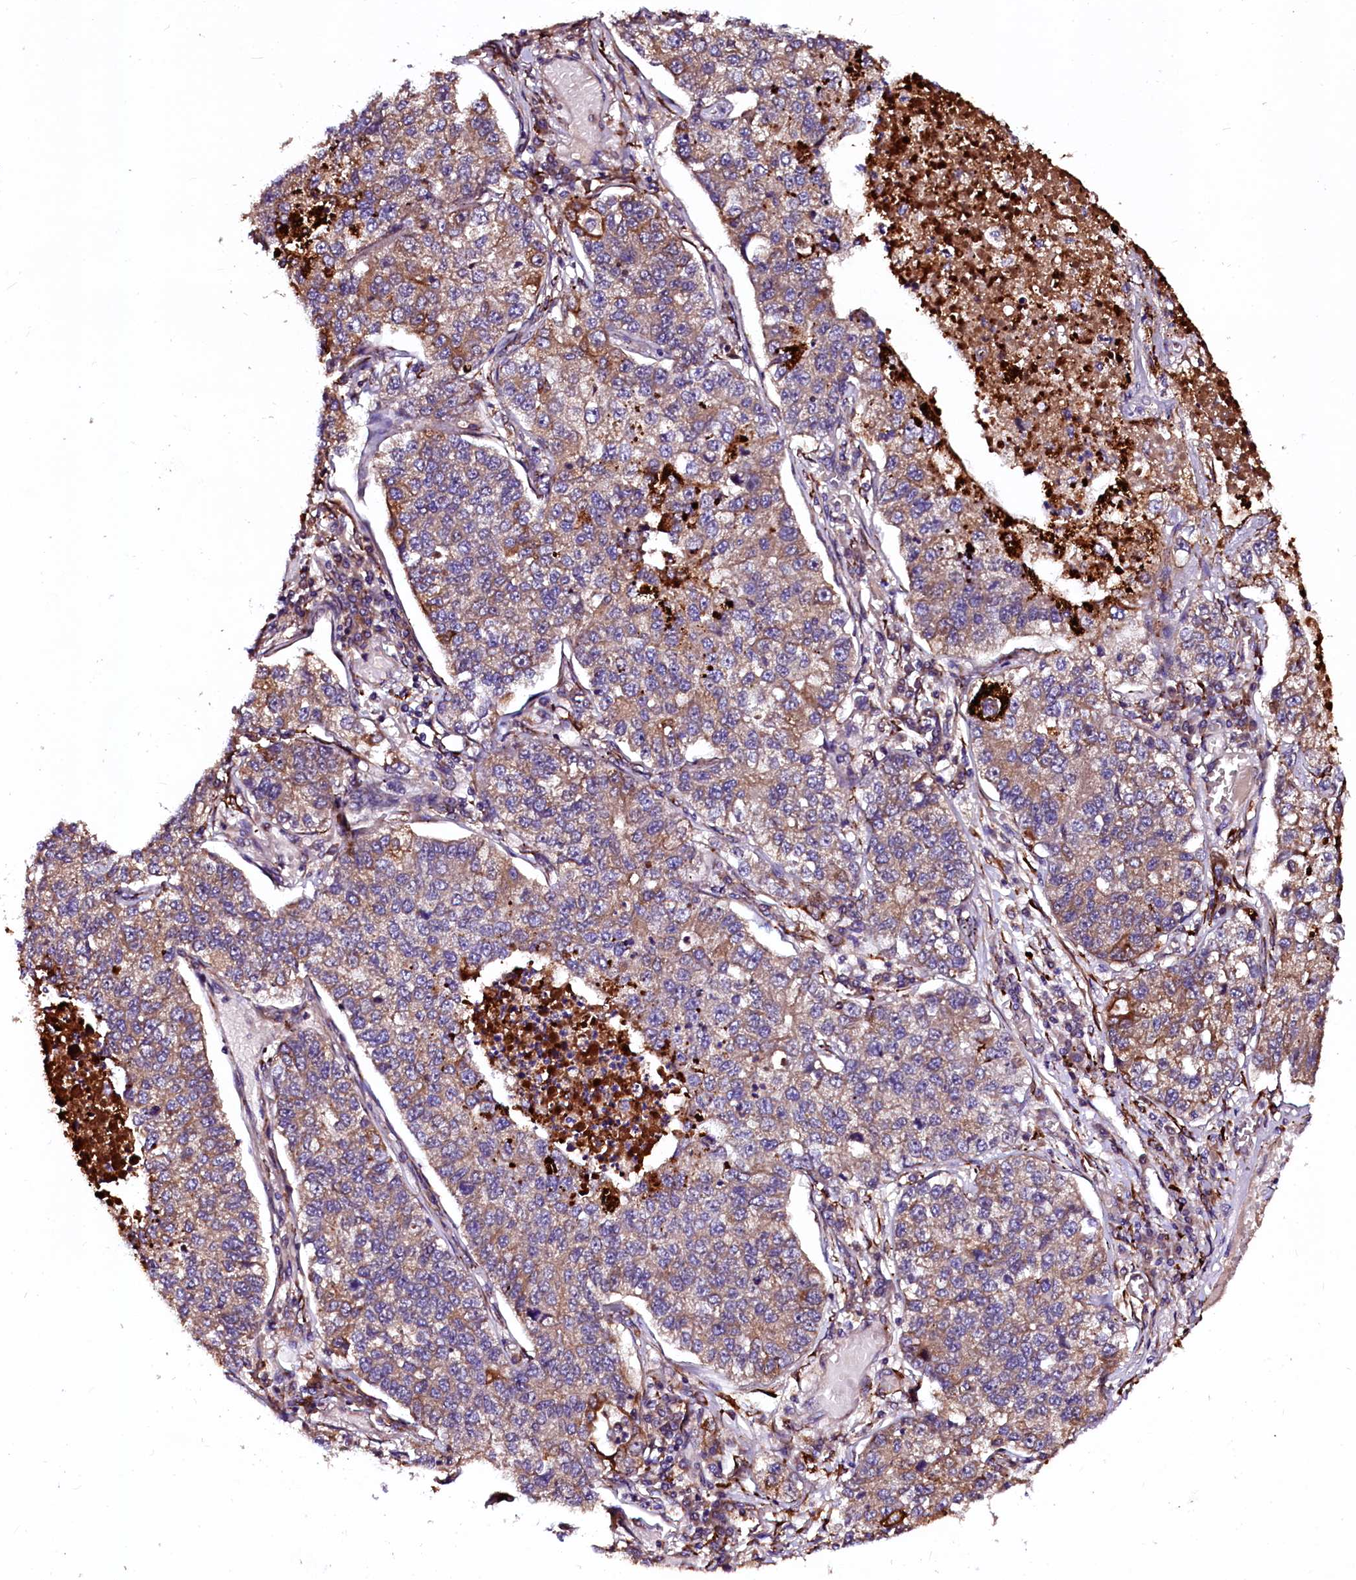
{"staining": {"intensity": "moderate", "quantity": "25%-75%", "location": "cytoplasmic/membranous"}, "tissue": "lung cancer", "cell_type": "Tumor cells", "image_type": "cancer", "snomed": [{"axis": "morphology", "description": "Adenocarcinoma, NOS"}, {"axis": "topography", "description": "Lung"}], "caption": "About 25%-75% of tumor cells in lung adenocarcinoma display moderate cytoplasmic/membranous protein positivity as visualized by brown immunohistochemical staining.", "gene": "N4BP1", "patient": {"sex": "male", "age": 49}}